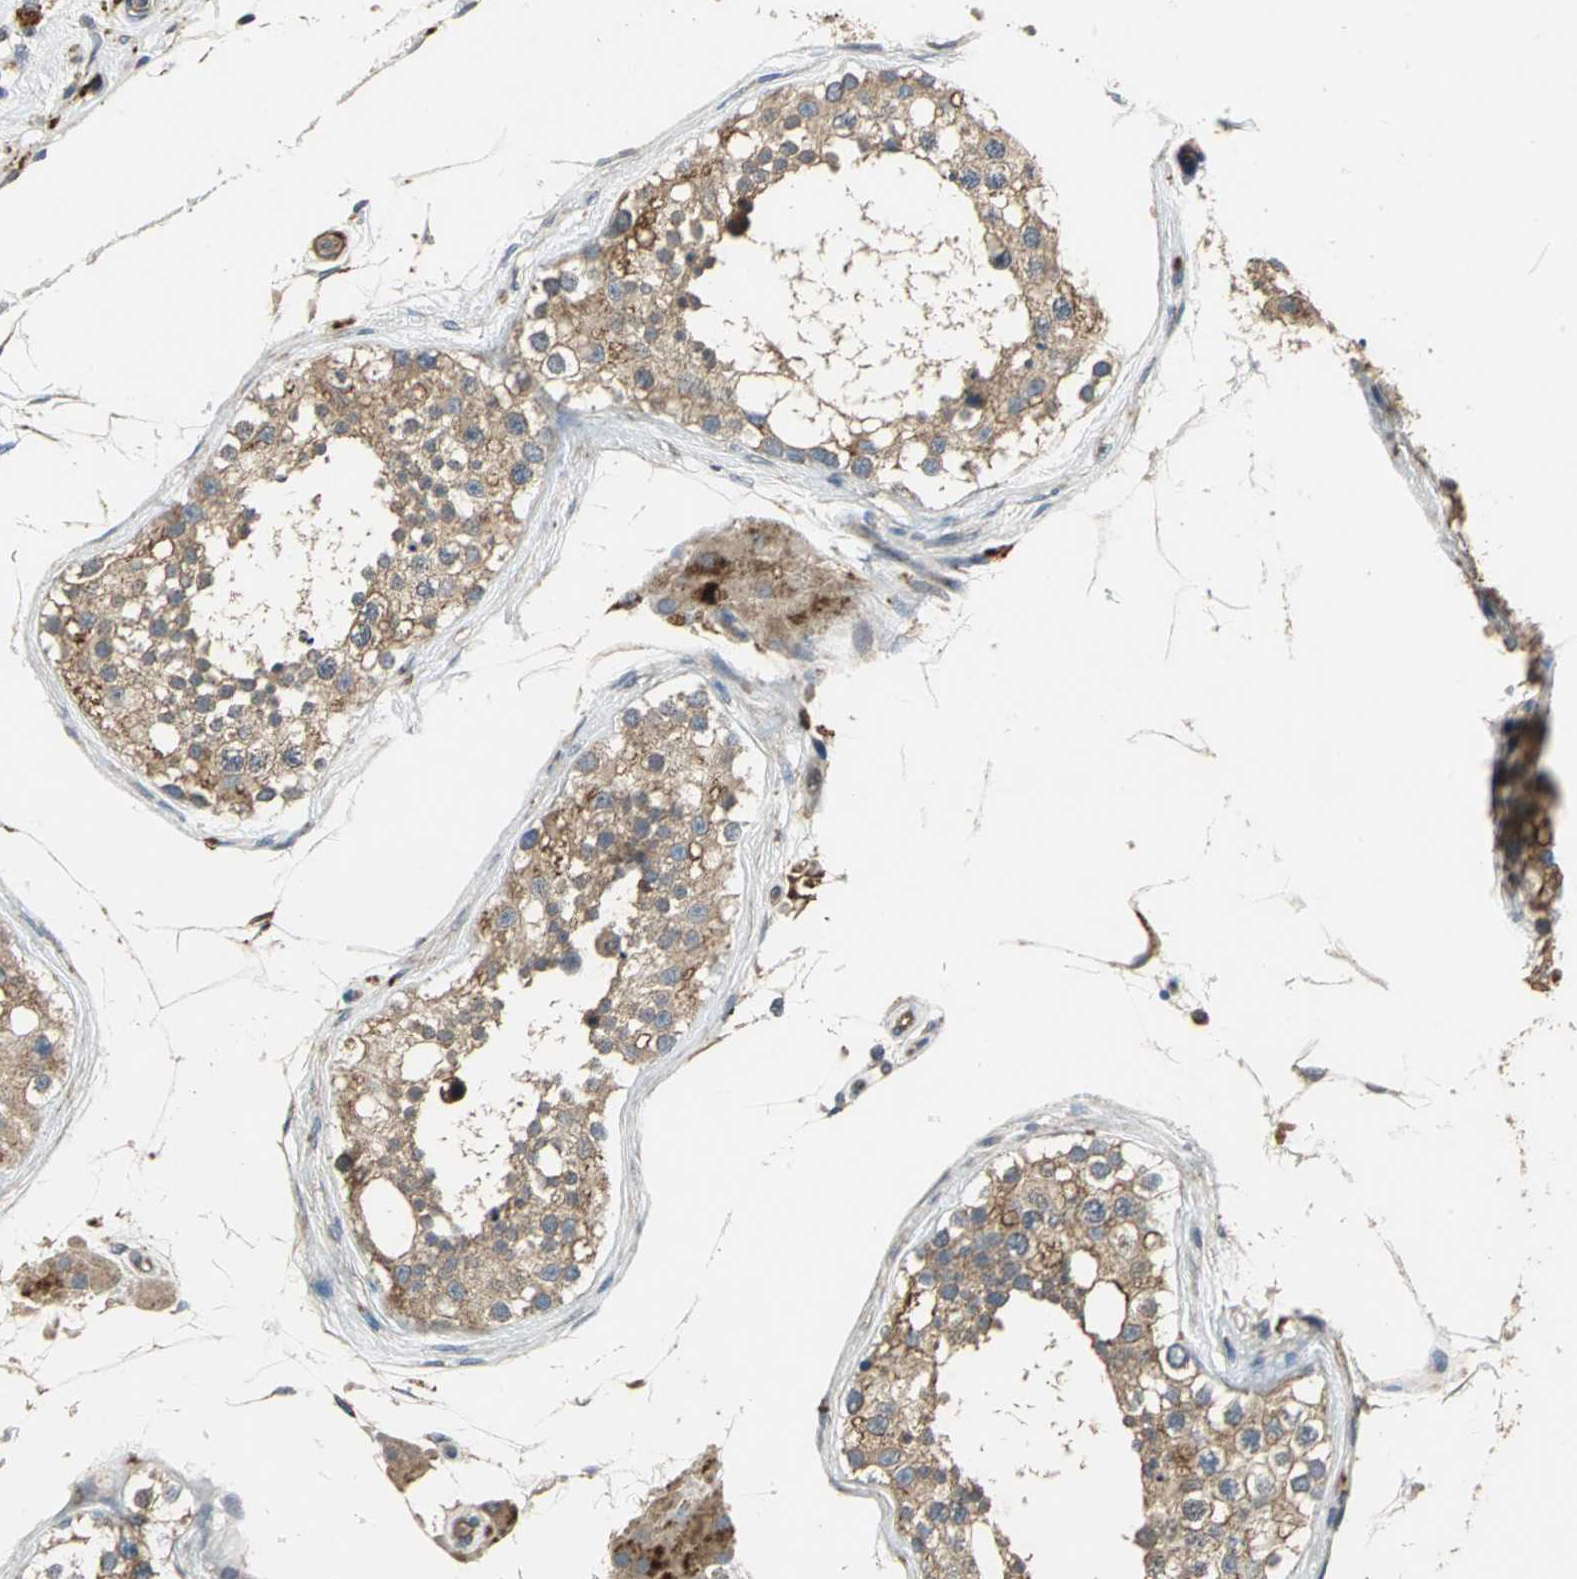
{"staining": {"intensity": "moderate", "quantity": ">75%", "location": "cytoplasmic/membranous"}, "tissue": "testis", "cell_type": "Cells in seminiferous ducts", "image_type": "normal", "snomed": [{"axis": "morphology", "description": "Normal tissue, NOS"}, {"axis": "topography", "description": "Testis"}], "caption": "Testis stained for a protein (brown) demonstrates moderate cytoplasmic/membranous positive positivity in about >75% of cells in seminiferous ducts.", "gene": "MET", "patient": {"sex": "male", "age": 68}}